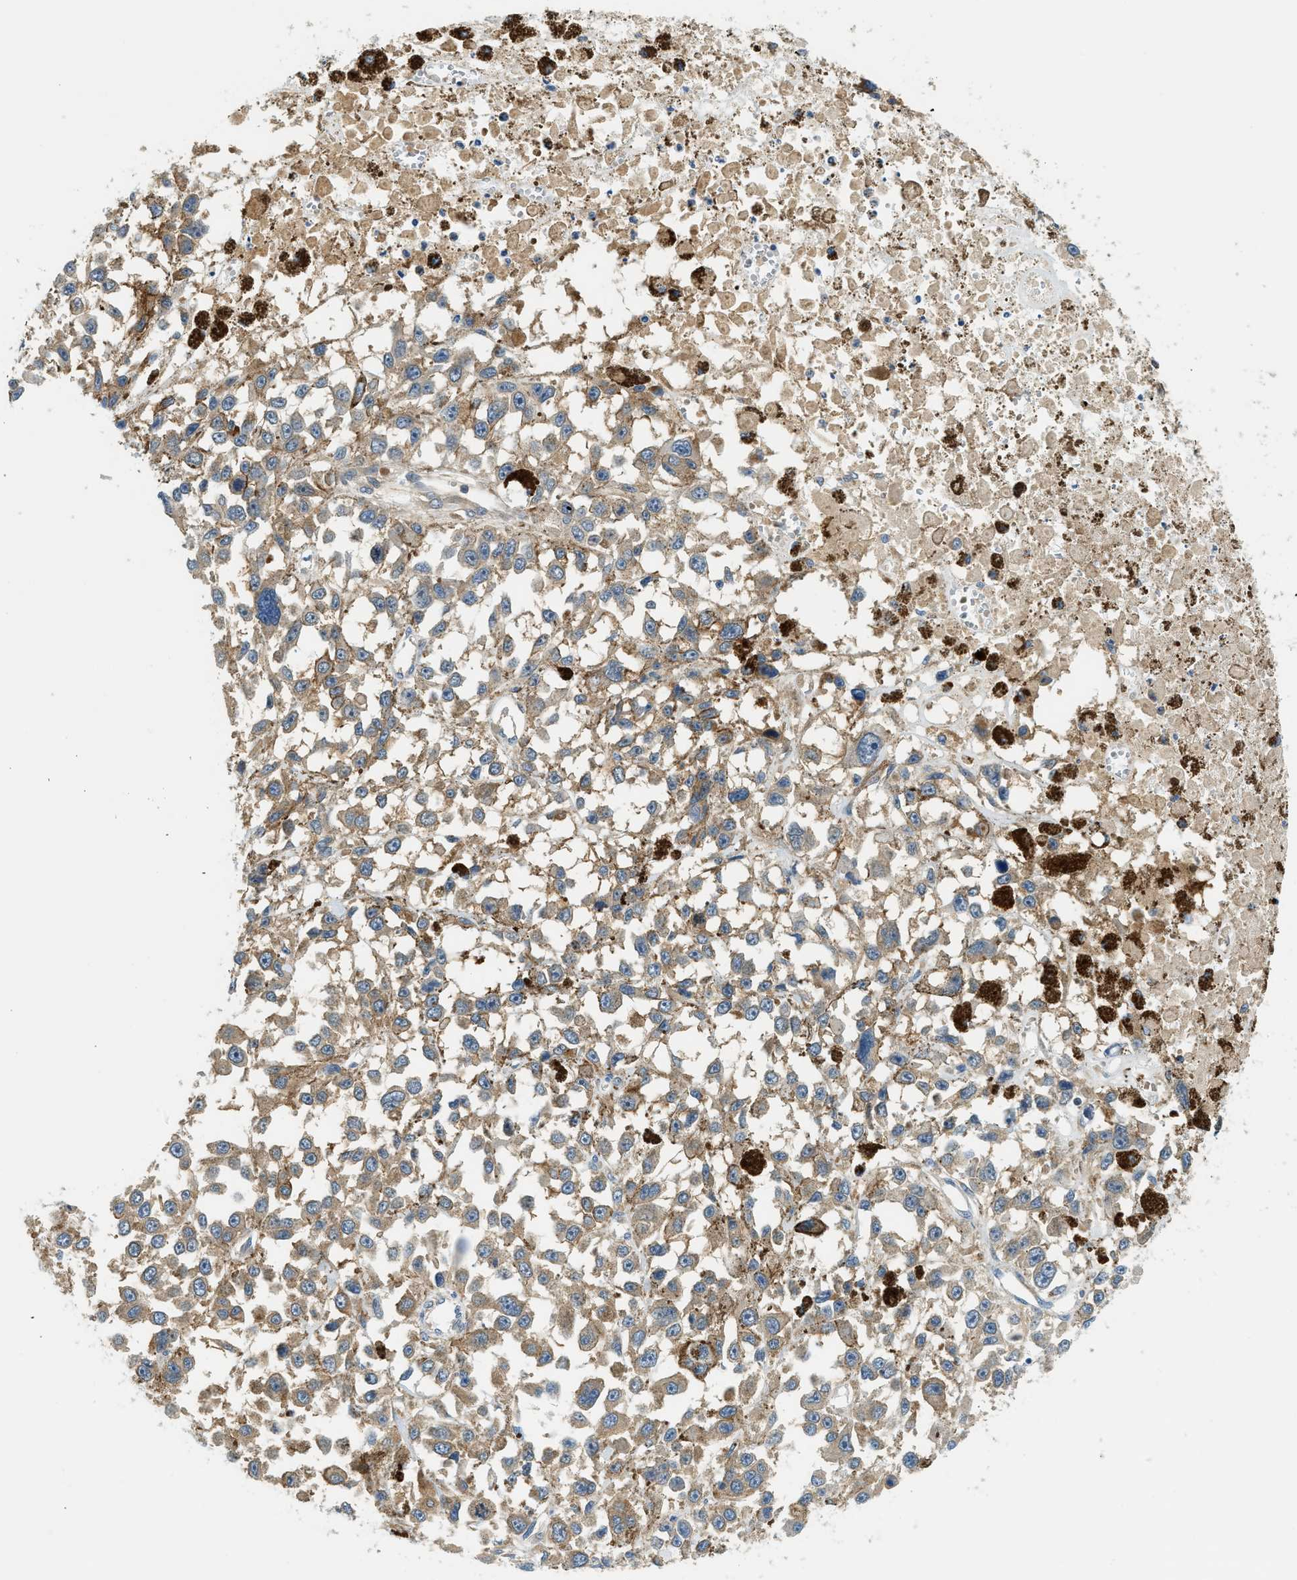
{"staining": {"intensity": "weak", "quantity": ">75%", "location": "cytoplasmic/membranous"}, "tissue": "melanoma", "cell_type": "Tumor cells", "image_type": "cancer", "snomed": [{"axis": "morphology", "description": "Malignant melanoma, Metastatic site"}, {"axis": "topography", "description": "Lymph node"}], "caption": "Melanoma stained with immunohistochemistry exhibits weak cytoplasmic/membranous positivity in about >75% of tumor cells. The protein is shown in brown color, while the nuclei are stained blue.", "gene": "KCNK1", "patient": {"sex": "male", "age": 59}}